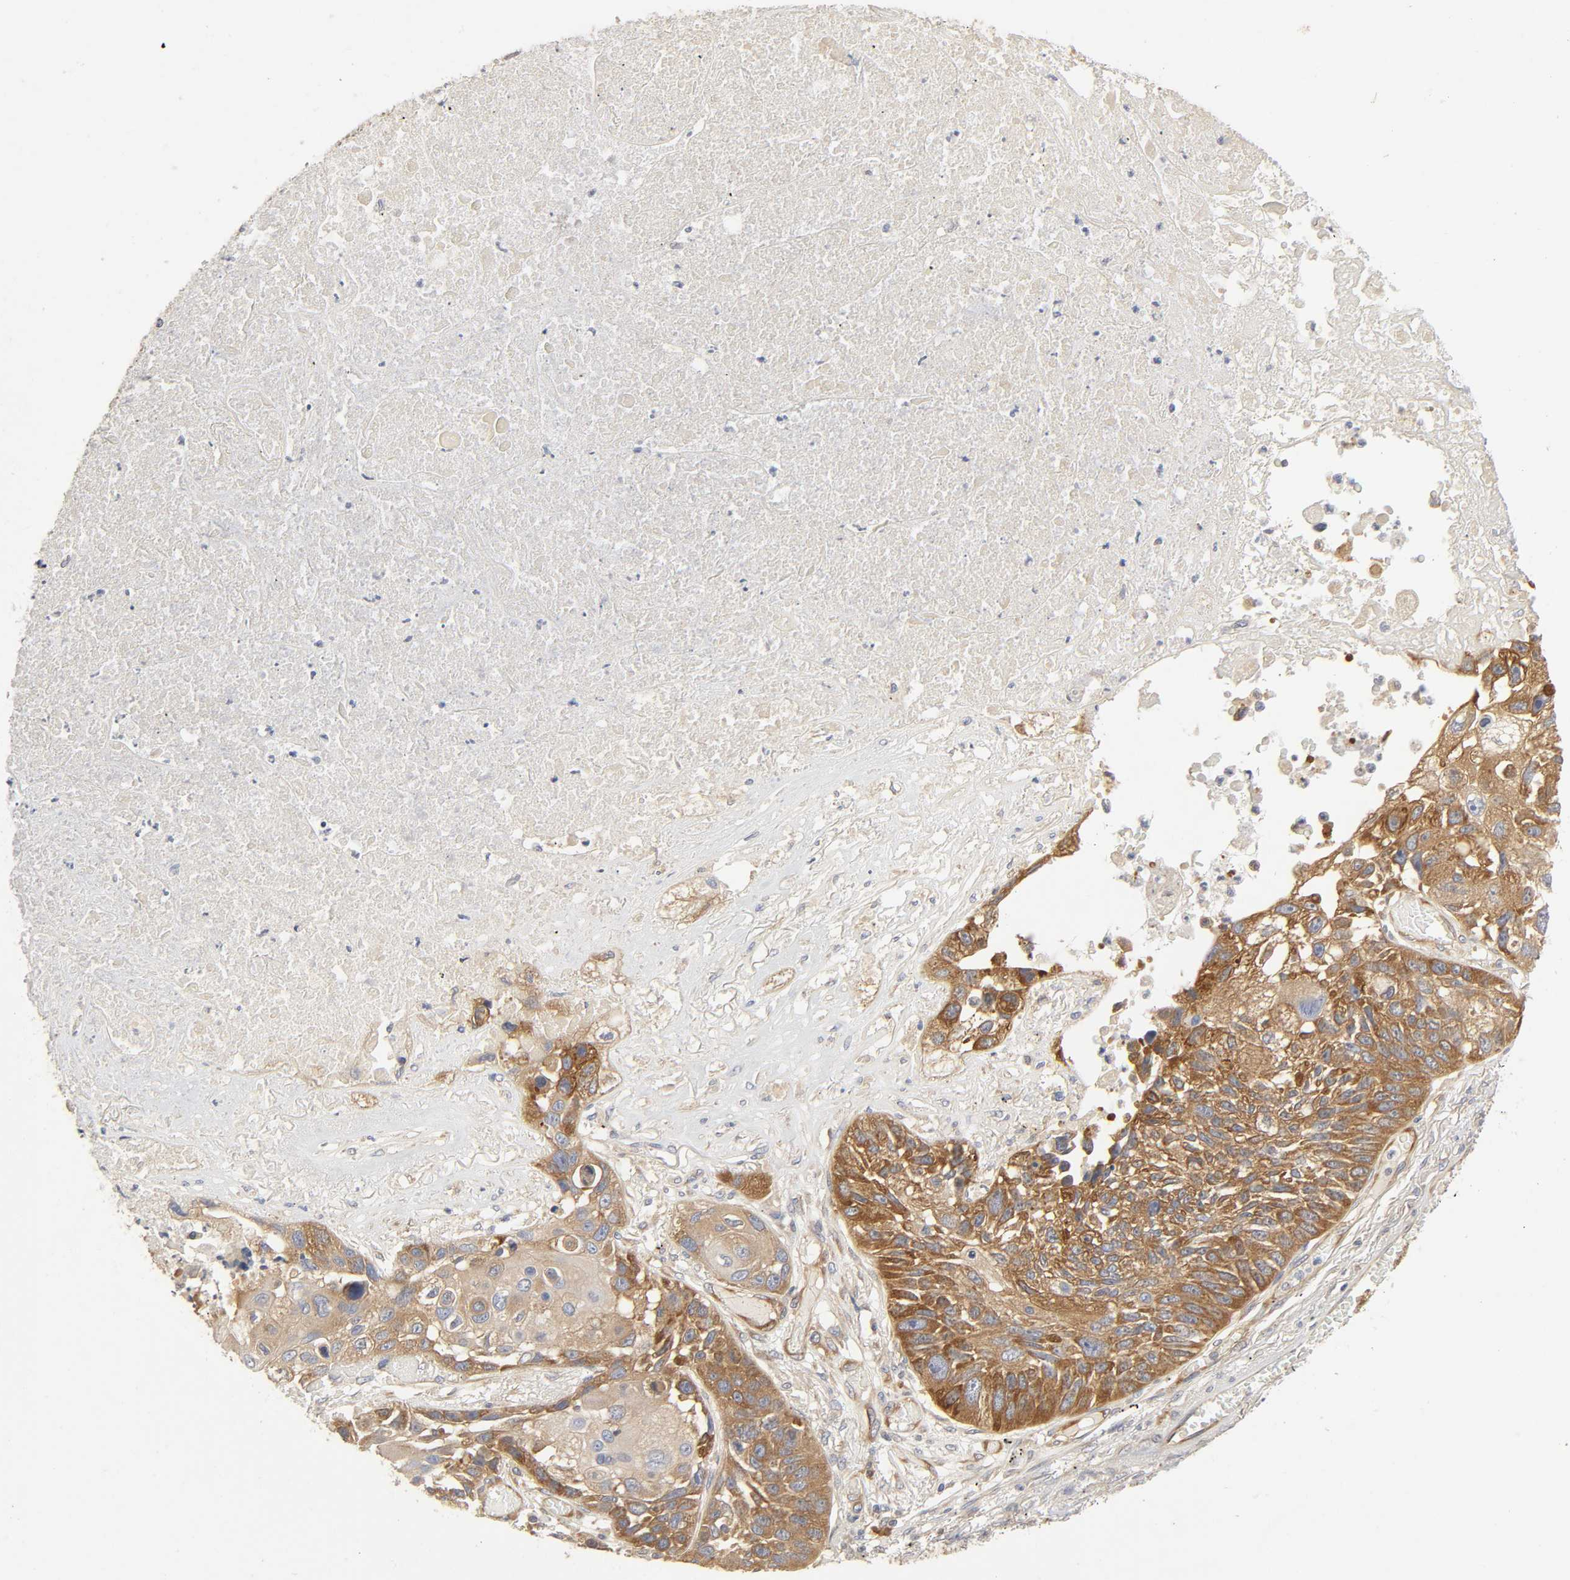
{"staining": {"intensity": "moderate", "quantity": ">75%", "location": "cytoplasmic/membranous"}, "tissue": "lung cancer", "cell_type": "Tumor cells", "image_type": "cancer", "snomed": [{"axis": "morphology", "description": "Squamous cell carcinoma, NOS"}, {"axis": "topography", "description": "Lung"}], "caption": "Protein positivity by IHC exhibits moderate cytoplasmic/membranous staining in approximately >75% of tumor cells in squamous cell carcinoma (lung).", "gene": "SCHIP1", "patient": {"sex": "male", "age": 71}}